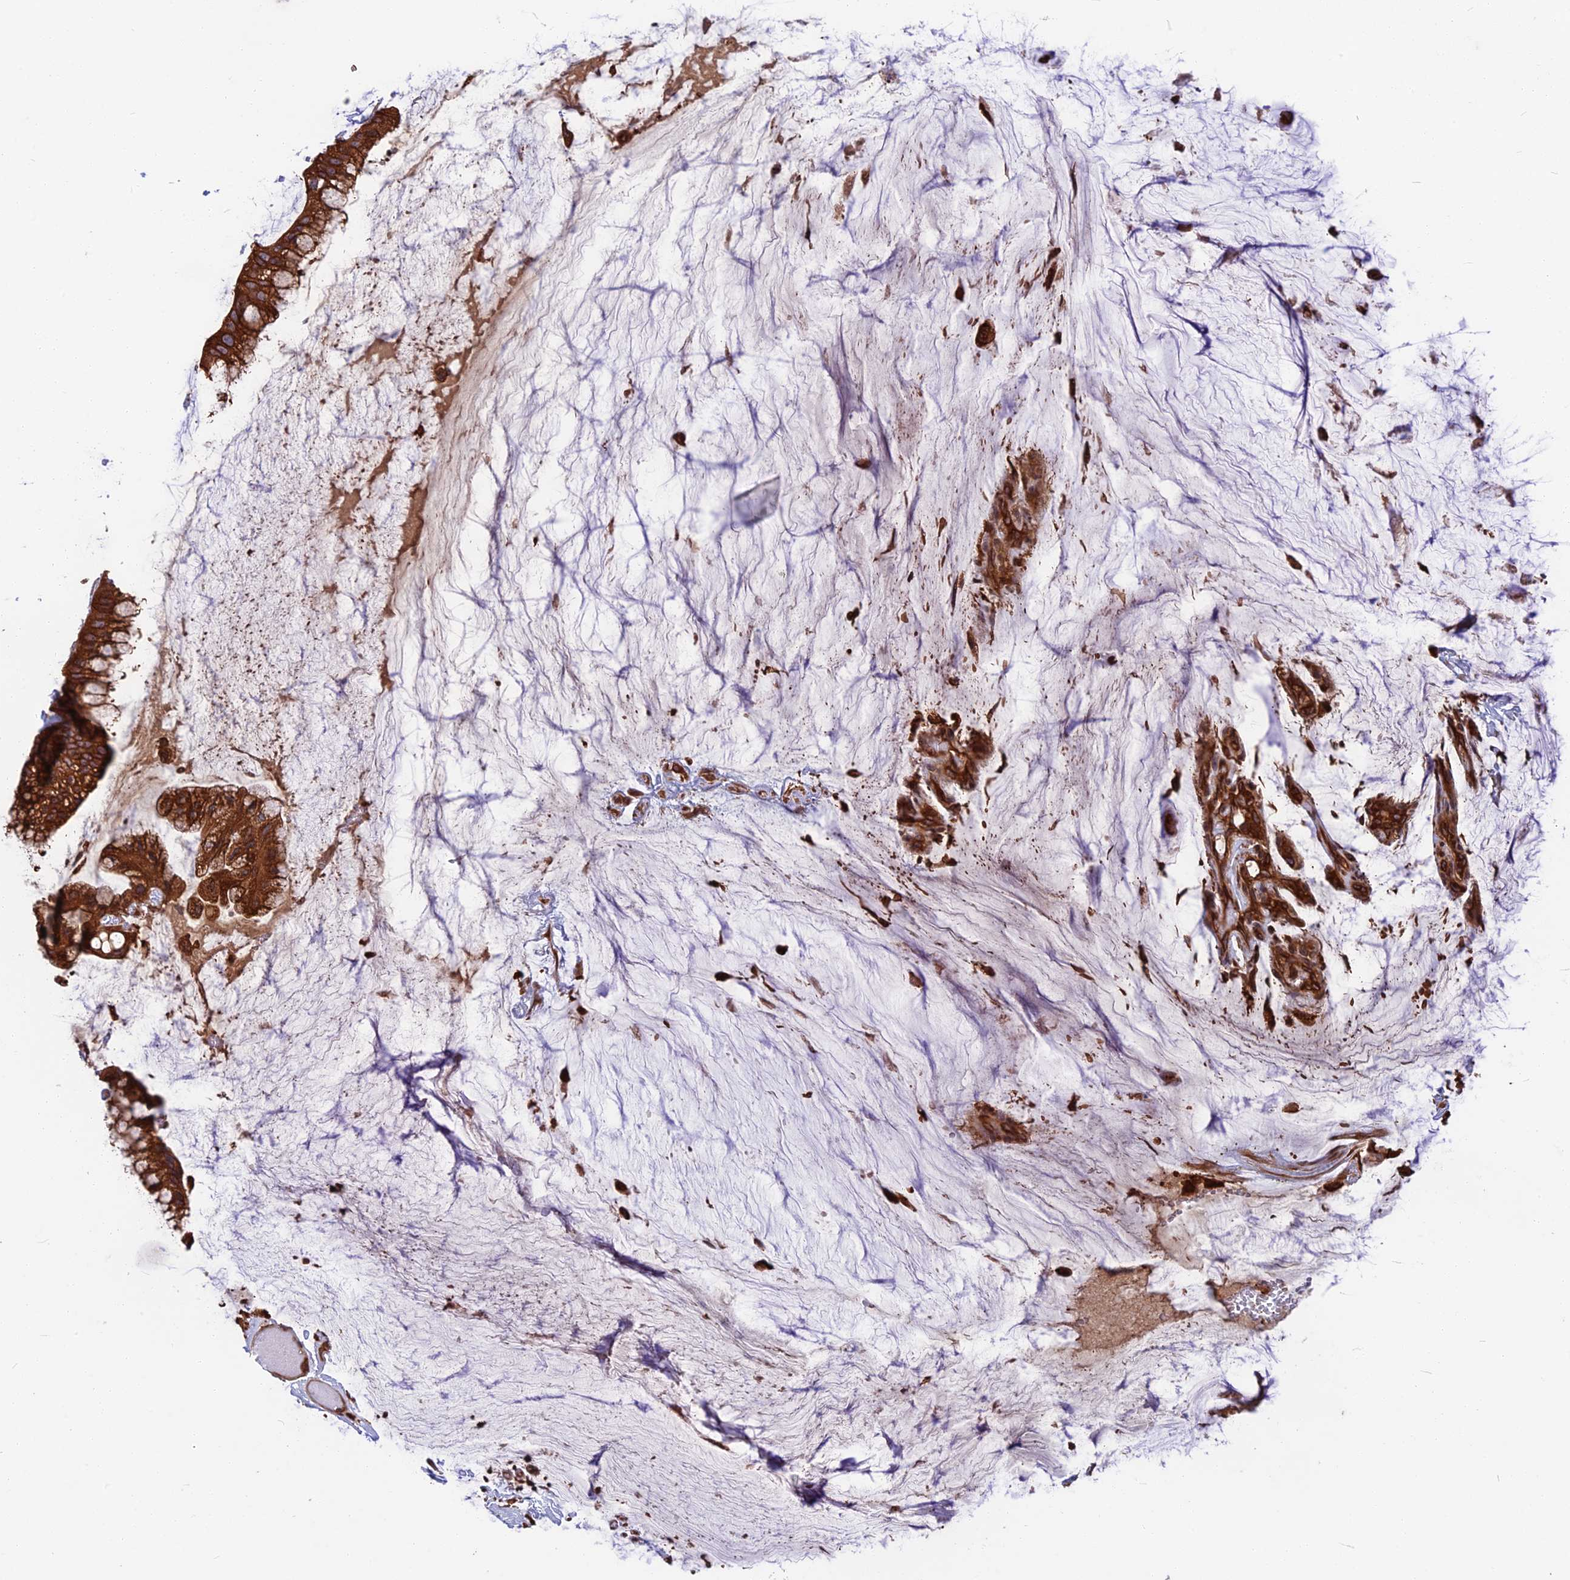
{"staining": {"intensity": "strong", "quantity": ">75%", "location": "cytoplasmic/membranous"}, "tissue": "ovarian cancer", "cell_type": "Tumor cells", "image_type": "cancer", "snomed": [{"axis": "morphology", "description": "Cystadenocarcinoma, mucinous, NOS"}, {"axis": "topography", "description": "Ovary"}], "caption": "Mucinous cystadenocarcinoma (ovarian) stained for a protein displays strong cytoplasmic/membranous positivity in tumor cells. The staining was performed using DAB (3,3'-diaminobenzidine), with brown indicating positive protein expression. Nuclei are stained blue with hematoxylin.", "gene": "WDR1", "patient": {"sex": "female", "age": 39}}